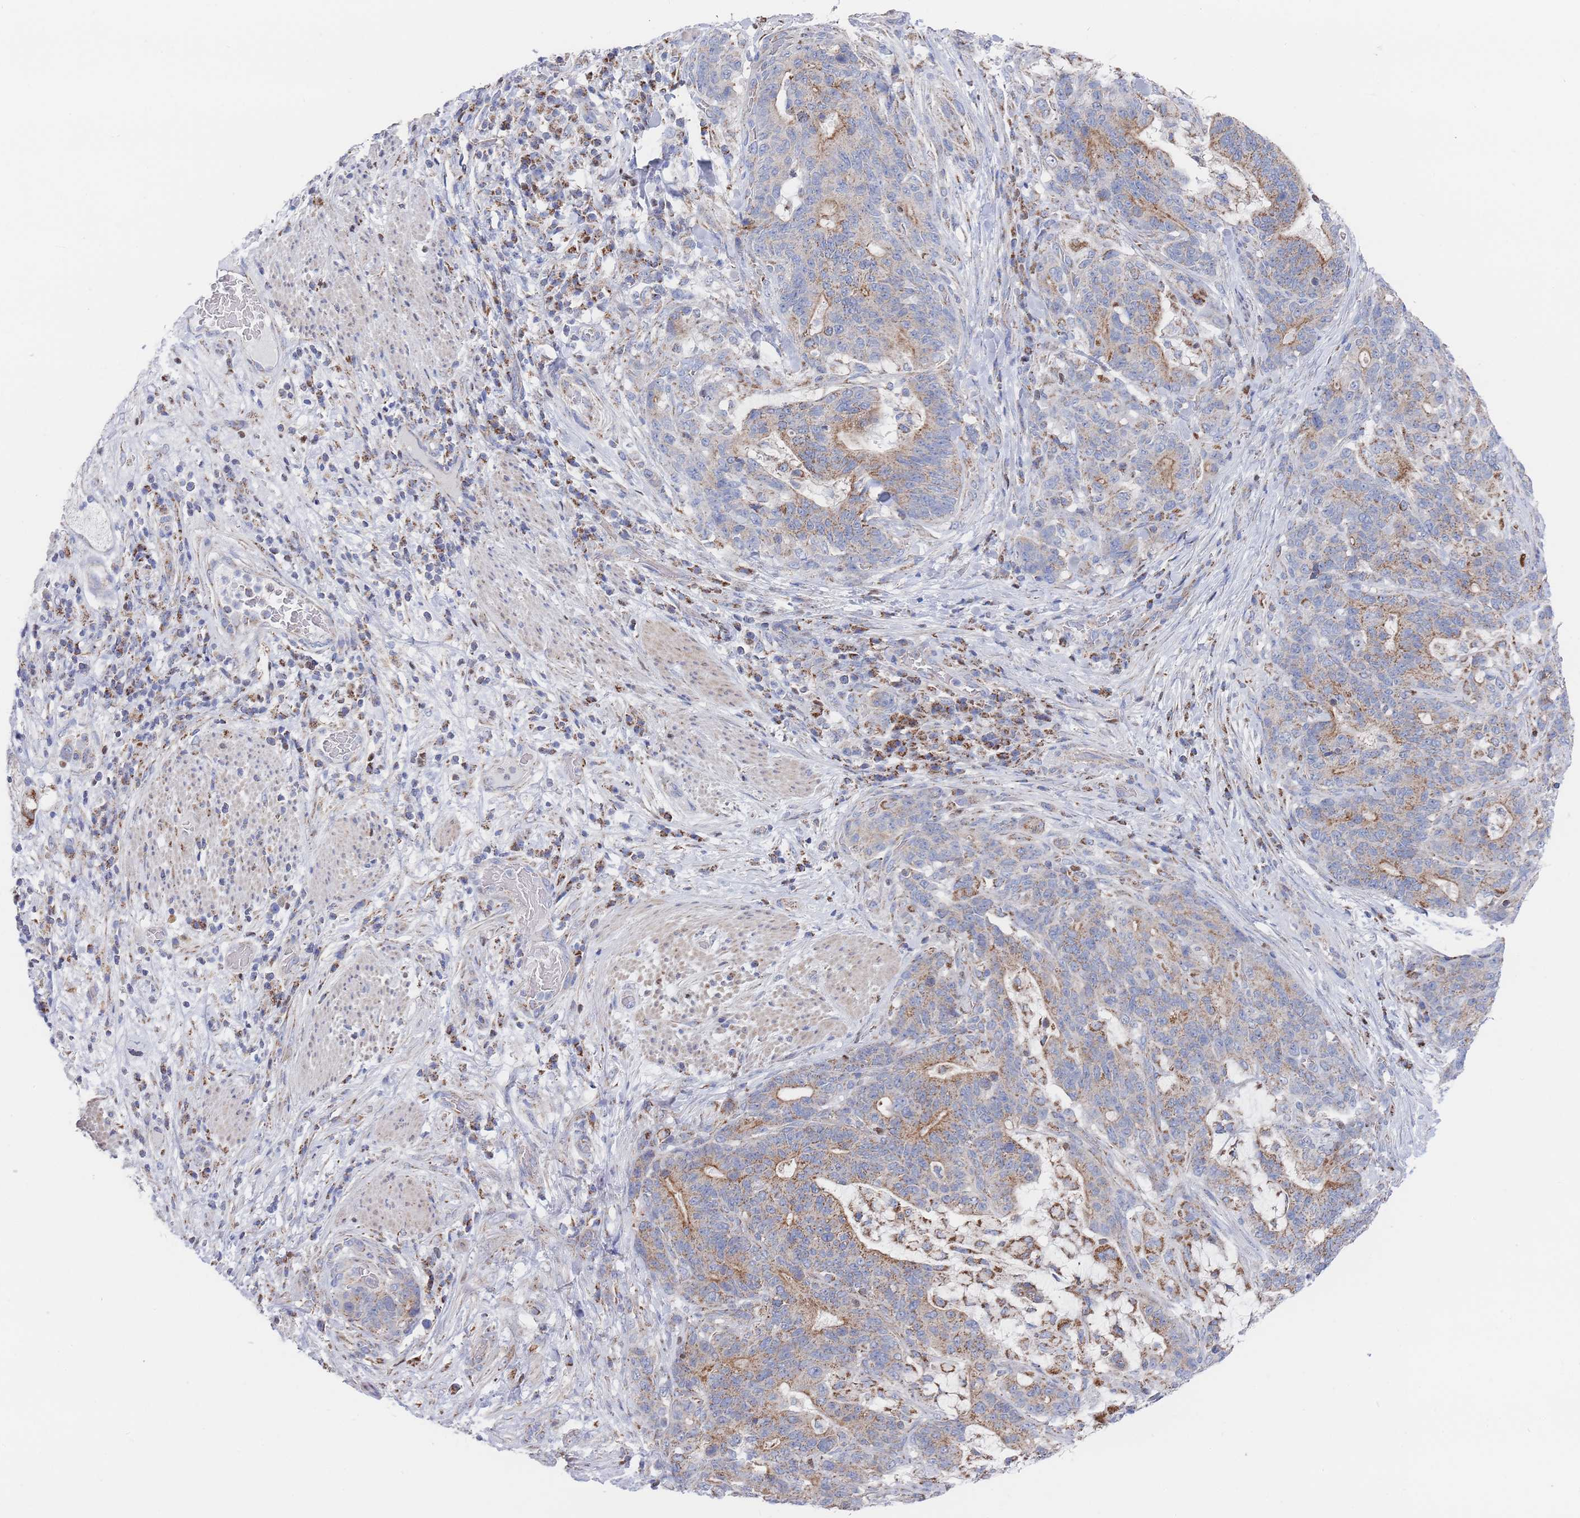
{"staining": {"intensity": "moderate", "quantity": ">75%", "location": "cytoplasmic/membranous"}, "tissue": "stomach cancer", "cell_type": "Tumor cells", "image_type": "cancer", "snomed": [{"axis": "morphology", "description": "Normal tissue, NOS"}, {"axis": "morphology", "description": "Adenocarcinoma, NOS"}, {"axis": "topography", "description": "Stomach"}], "caption": "Moderate cytoplasmic/membranous staining is seen in about >75% of tumor cells in stomach adenocarcinoma.", "gene": "IKZF4", "patient": {"sex": "female", "age": 64}}